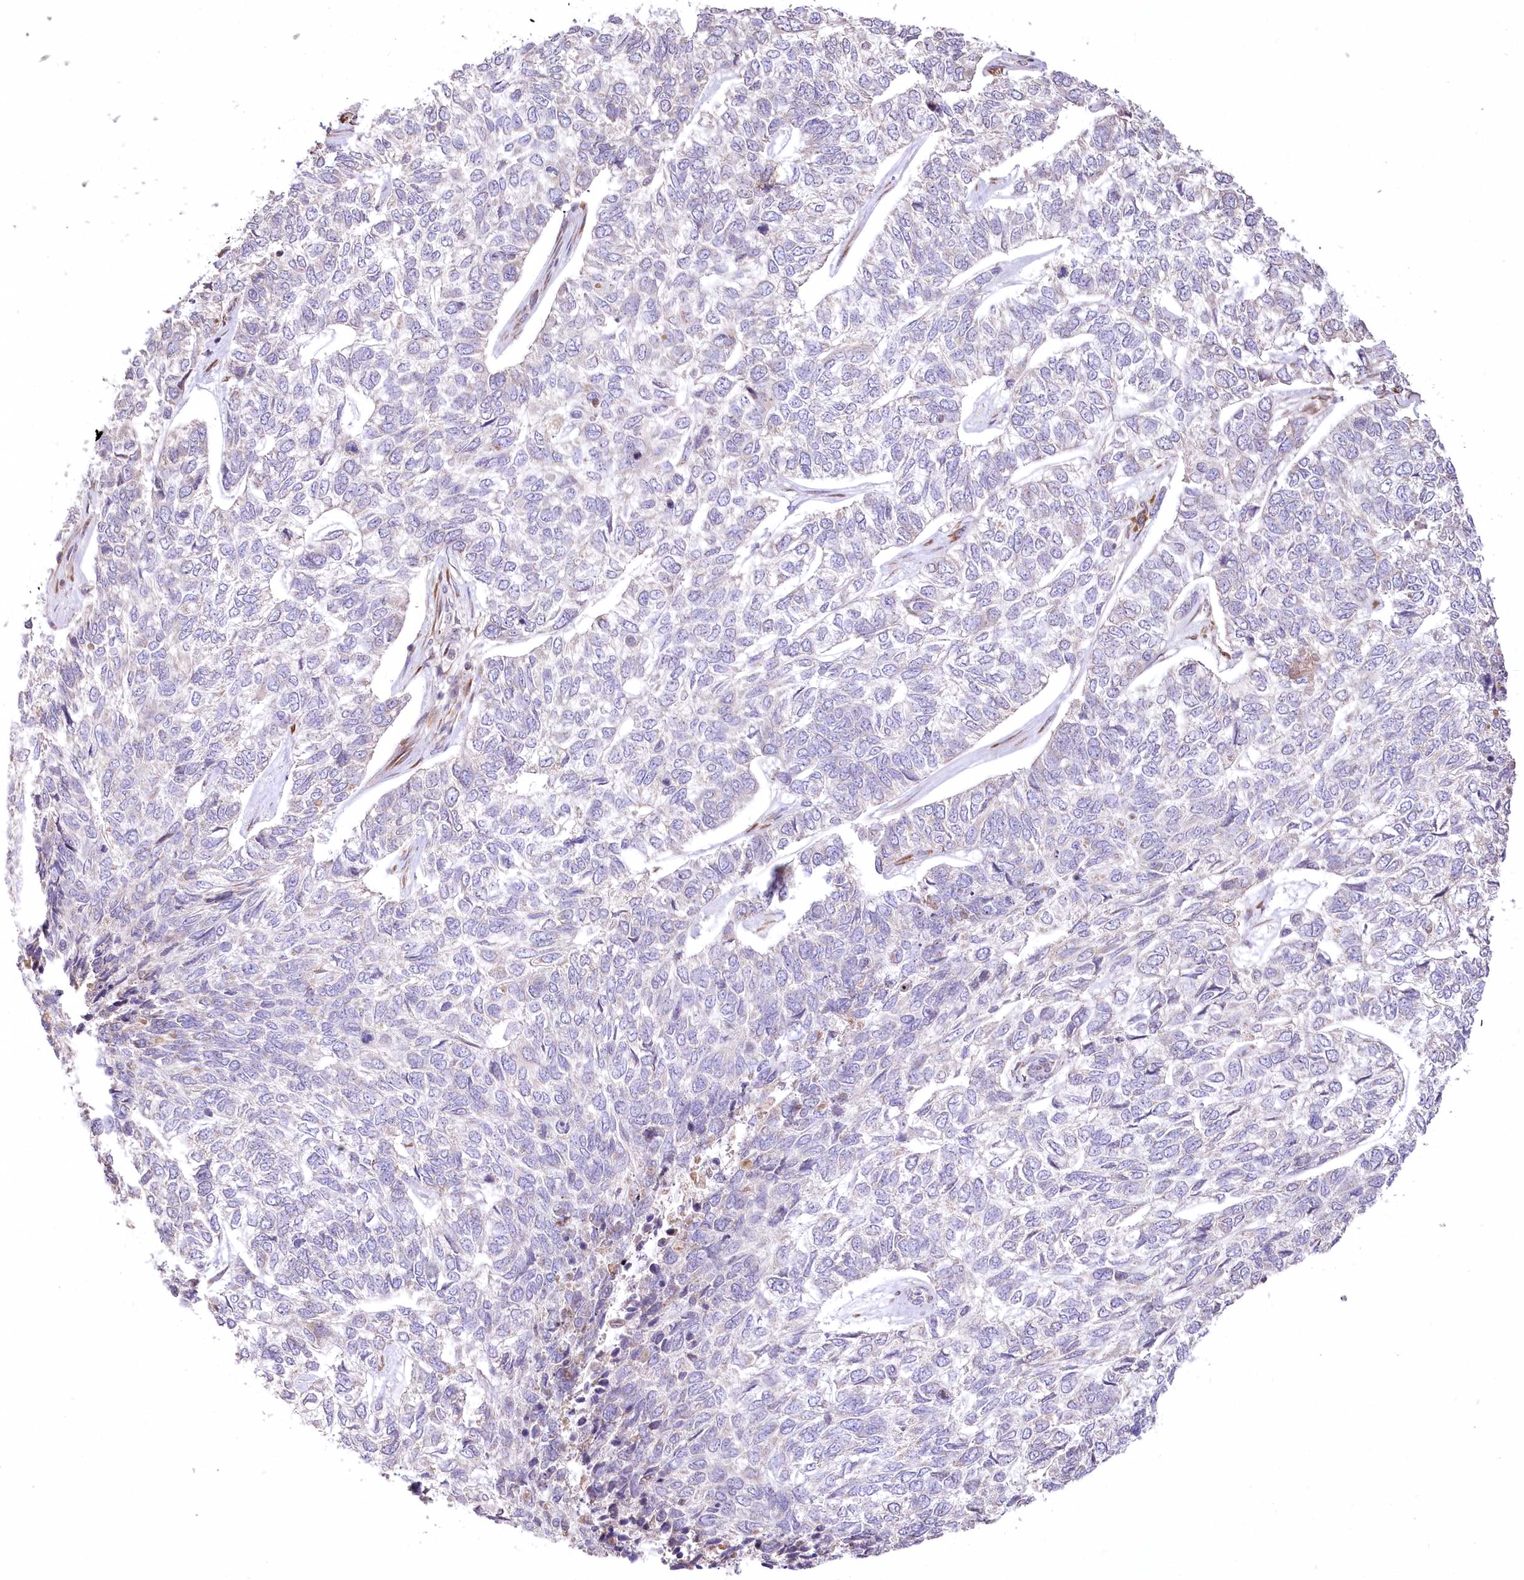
{"staining": {"intensity": "negative", "quantity": "none", "location": "none"}, "tissue": "skin cancer", "cell_type": "Tumor cells", "image_type": "cancer", "snomed": [{"axis": "morphology", "description": "Basal cell carcinoma"}, {"axis": "topography", "description": "Skin"}], "caption": "Skin cancer was stained to show a protein in brown. There is no significant expression in tumor cells.", "gene": "STT3B", "patient": {"sex": "female", "age": 65}}